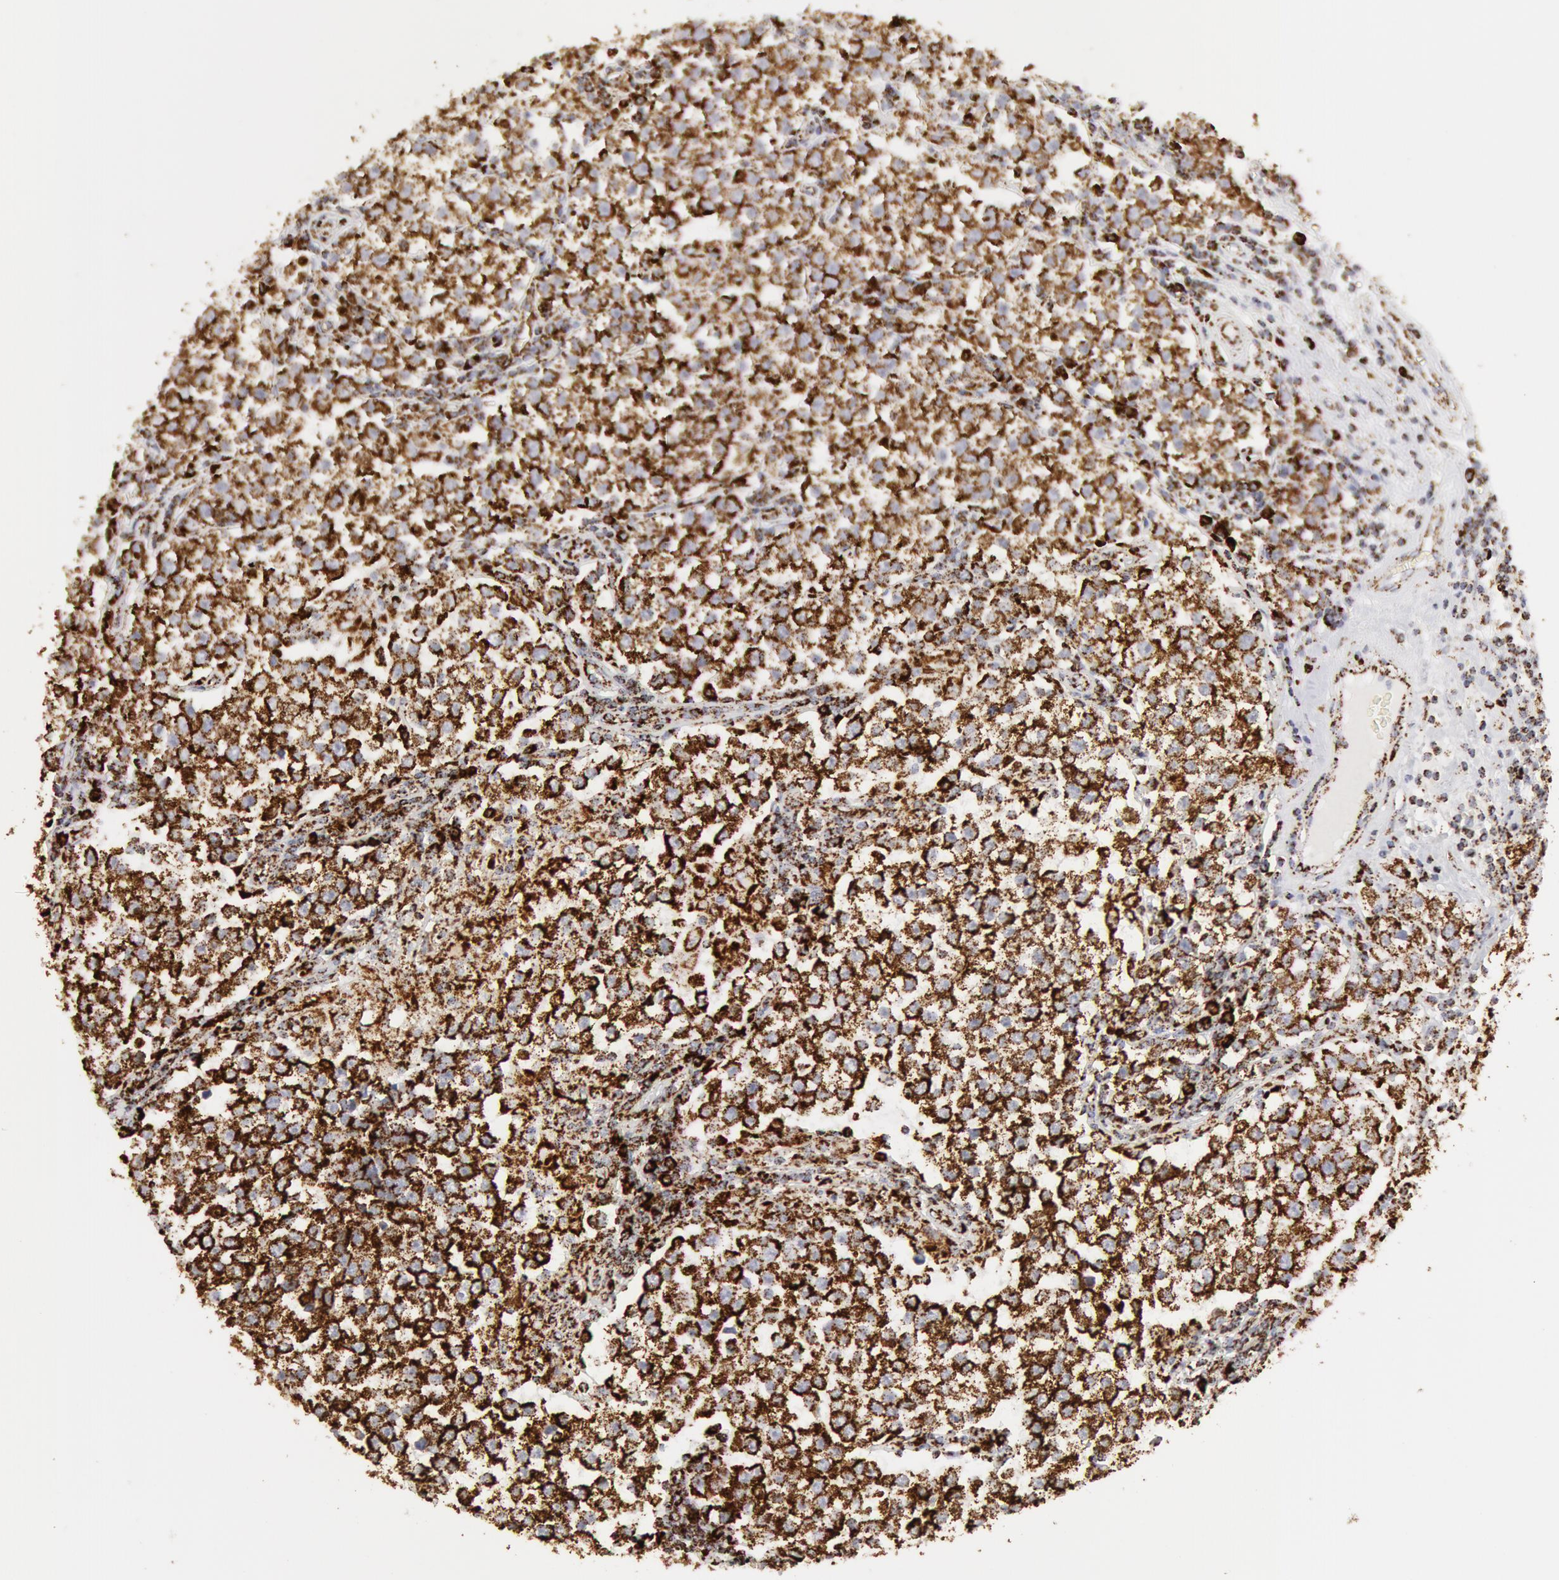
{"staining": {"intensity": "strong", "quantity": ">75%", "location": "cytoplasmic/membranous"}, "tissue": "testis cancer", "cell_type": "Tumor cells", "image_type": "cancer", "snomed": [{"axis": "morphology", "description": "Seminoma, NOS"}, {"axis": "topography", "description": "Testis"}], "caption": "Immunohistochemistry of human testis cancer (seminoma) exhibits high levels of strong cytoplasmic/membranous expression in approximately >75% of tumor cells.", "gene": "ATP5F1B", "patient": {"sex": "male", "age": 36}}